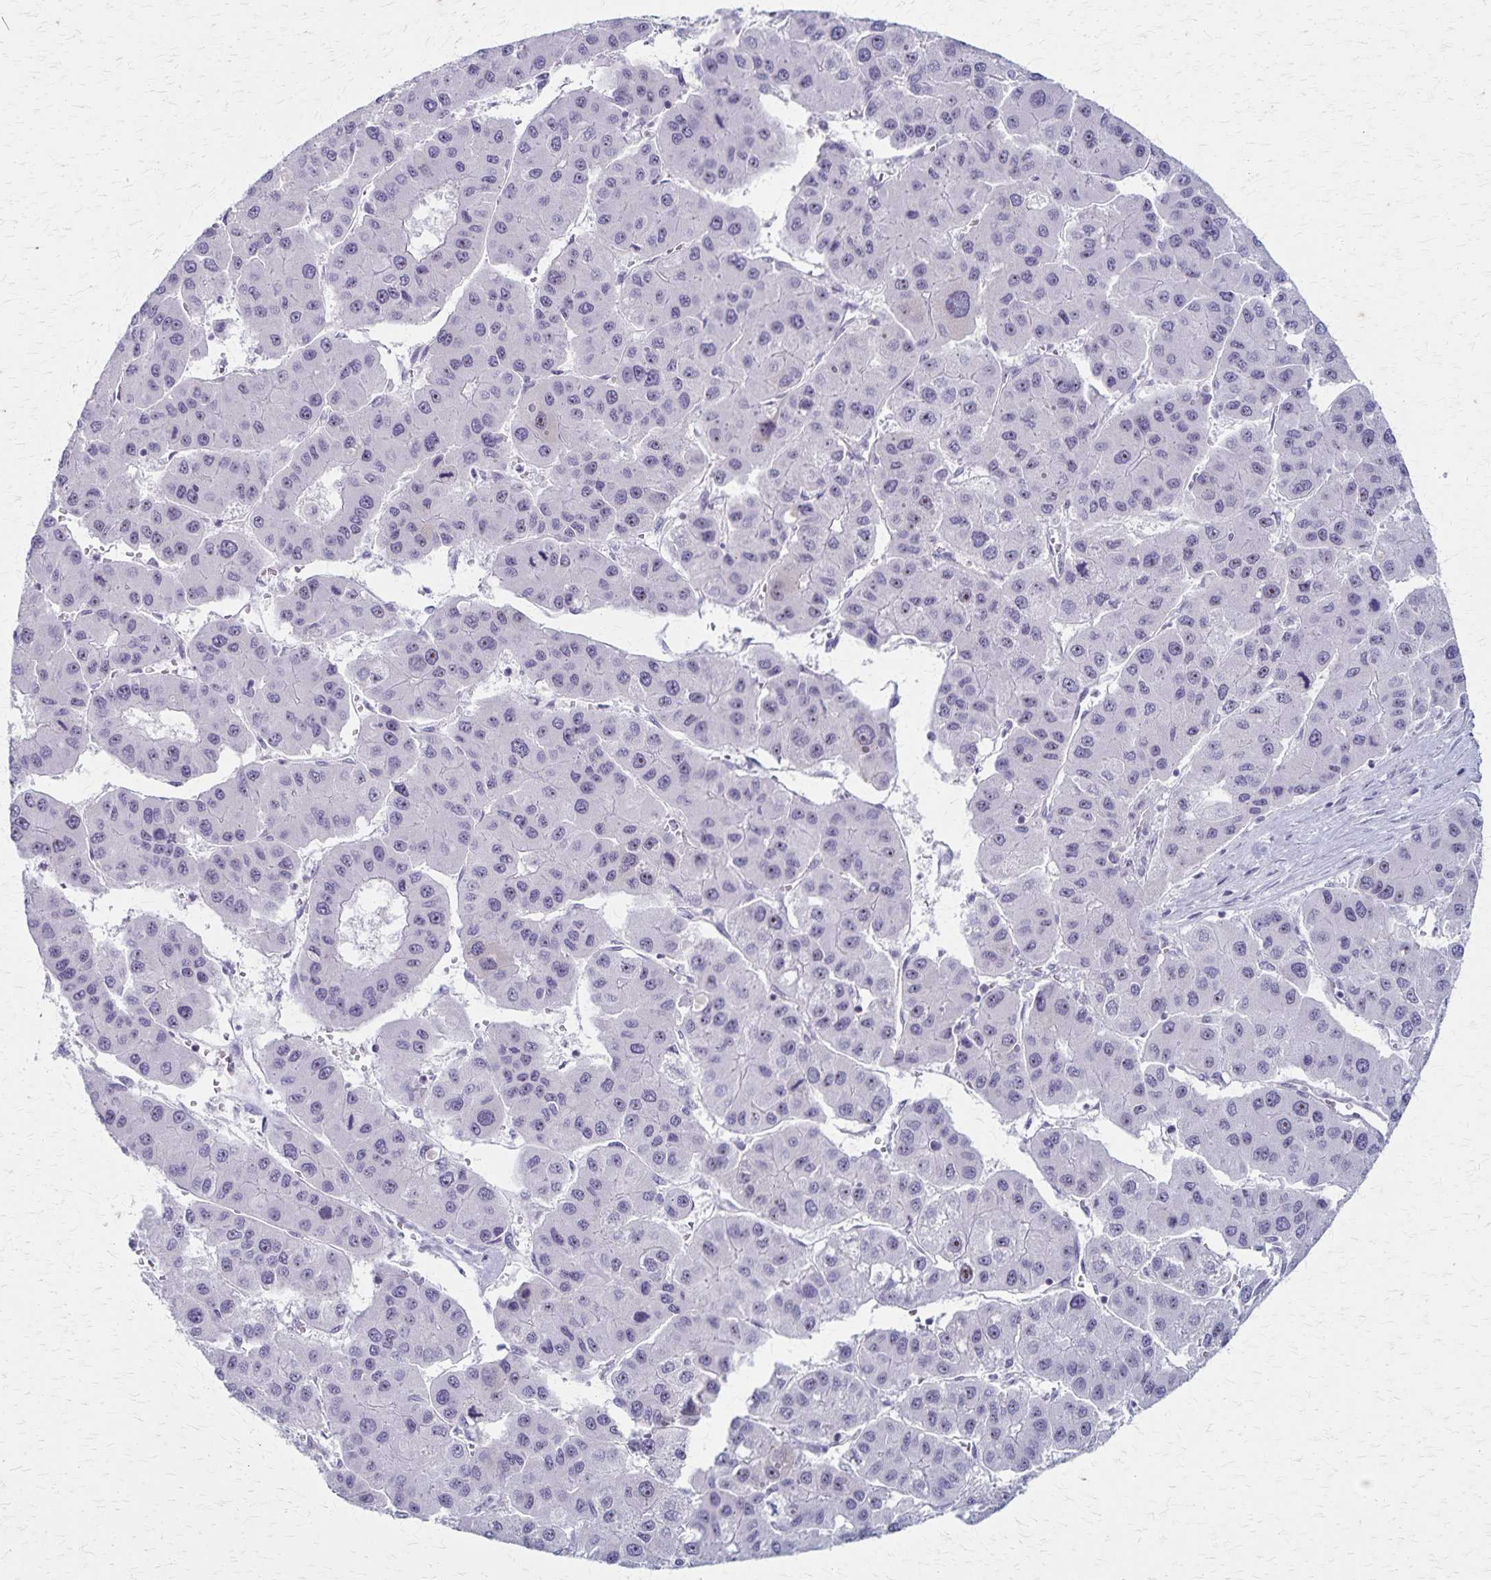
{"staining": {"intensity": "negative", "quantity": "none", "location": "none"}, "tissue": "liver cancer", "cell_type": "Tumor cells", "image_type": "cancer", "snomed": [{"axis": "morphology", "description": "Carcinoma, Hepatocellular, NOS"}, {"axis": "topography", "description": "Liver"}], "caption": "This is a photomicrograph of immunohistochemistry staining of hepatocellular carcinoma (liver), which shows no staining in tumor cells.", "gene": "DLK2", "patient": {"sex": "male", "age": 73}}